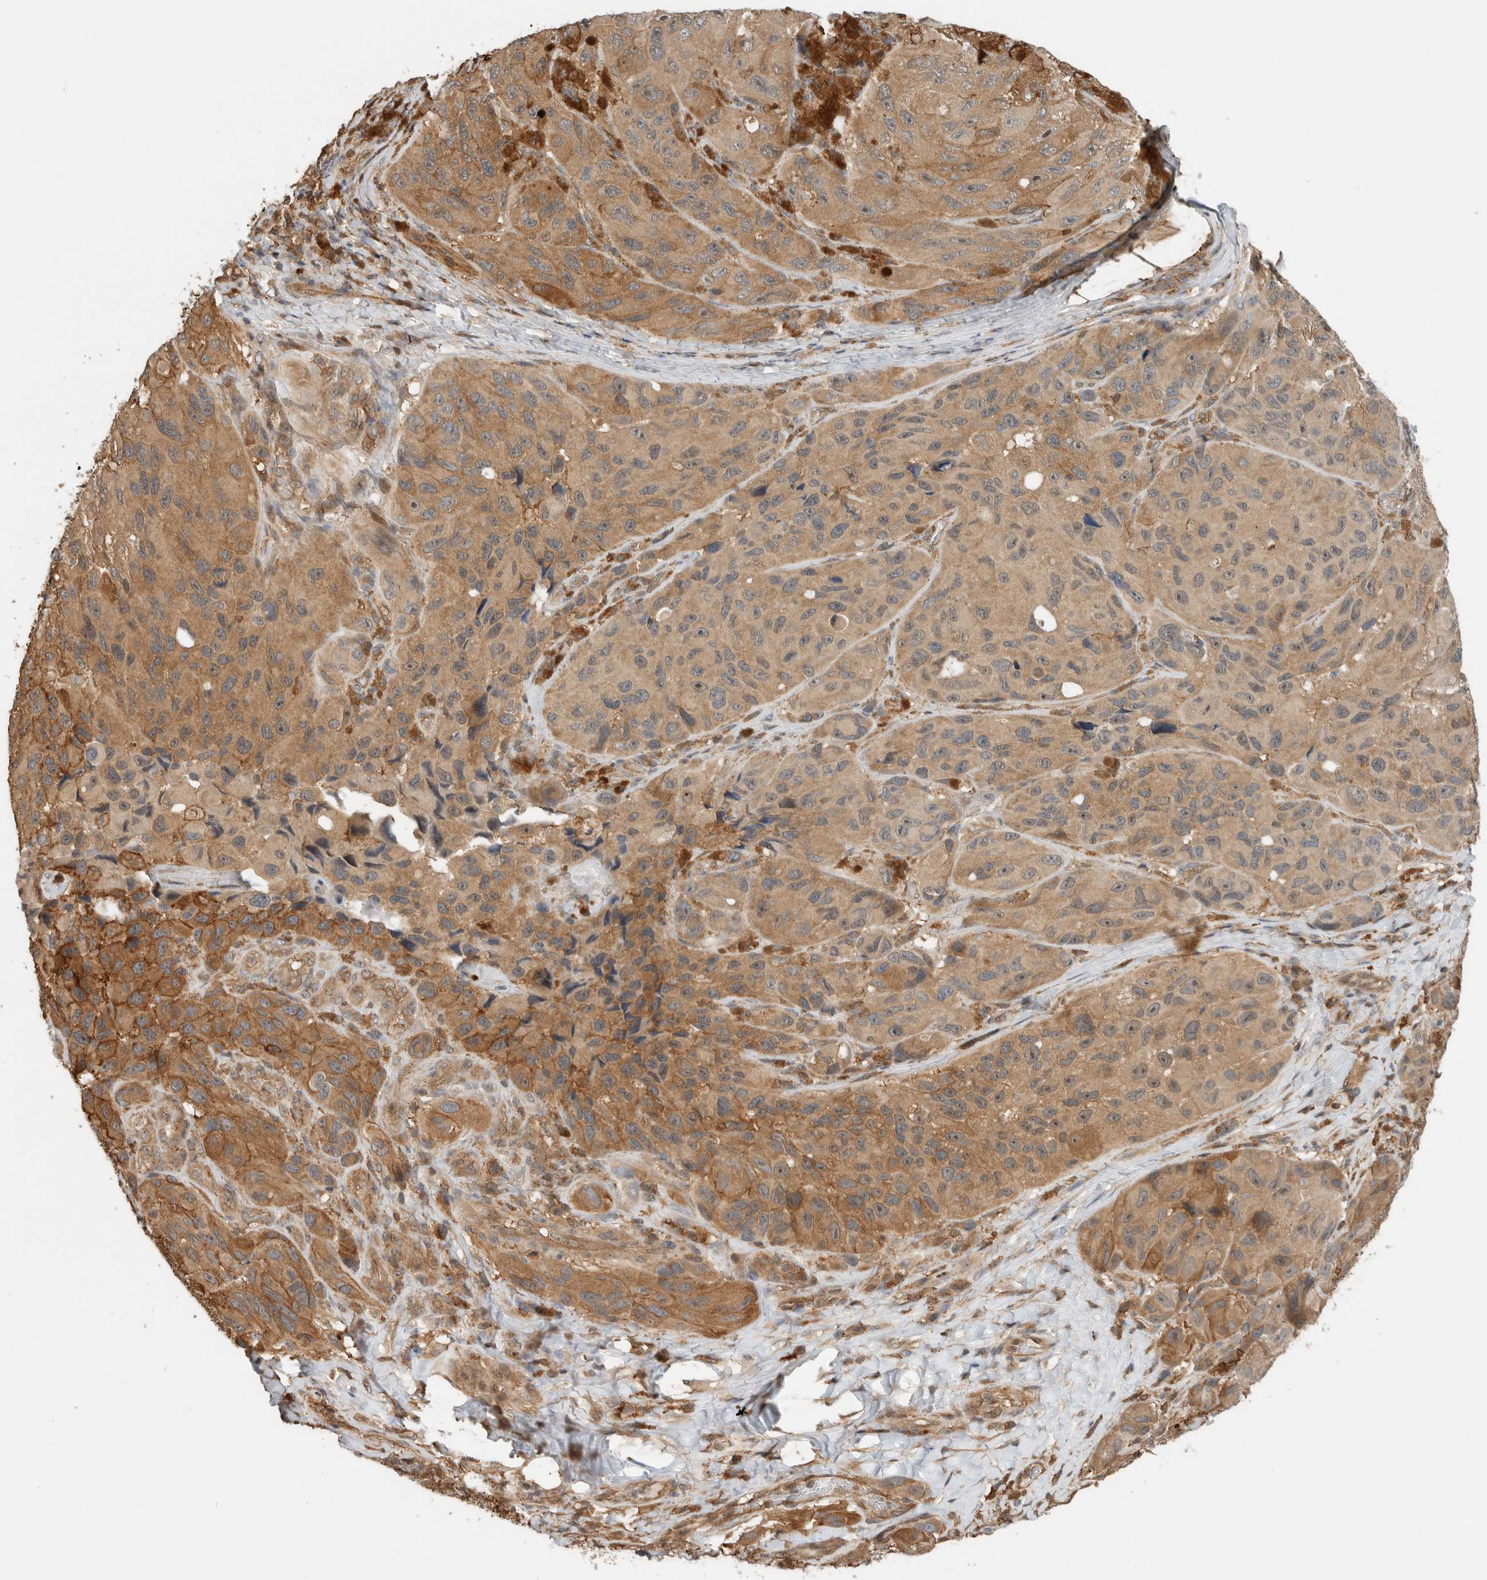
{"staining": {"intensity": "moderate", "quantity": "25%-75%", "location": "cytoplasmic/membranous"}, "tissue": "melanoma", "cell_type": "Tumor cells", "image_type": "cancer", "snomed": [{"axis": "morphology", "description": "Malignant melanoma, NOS"}, {"axis": "topography", "description": "Skin"}], "caption": "This is an image of IHC staining of malignant melanoma, which shows moderate staining in the cytoplasmic/membranous of tumor cells.", "gene": "PFDN4", "patient": {"sex": "female", "age": 73}}